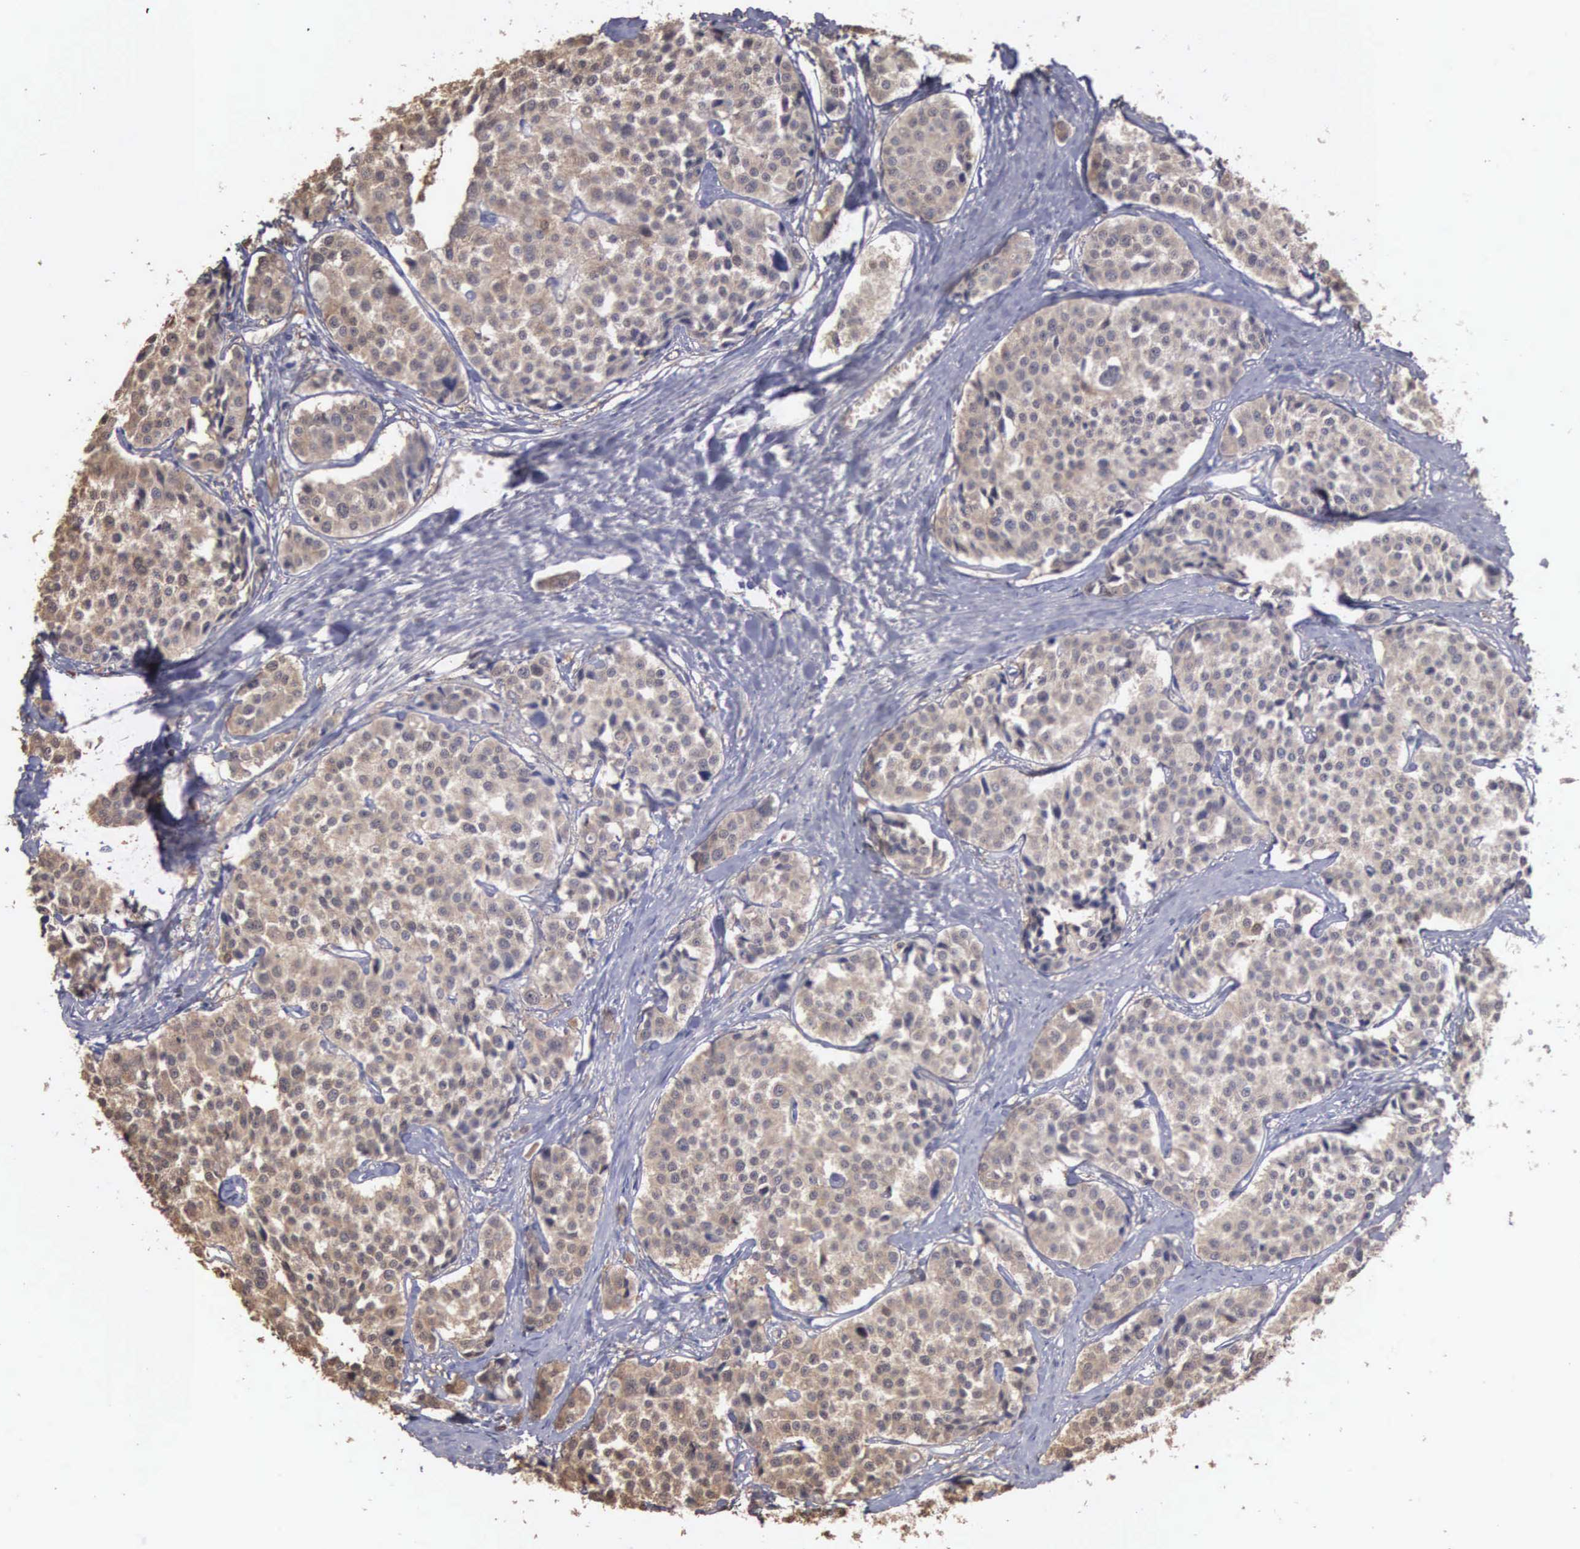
{"staining": {"intensity": "weak", "quantity": ">75%", "location": "cytoplasmic/membranous"}, "tissue": "carcinoid", "cell_type": "Tumor cells", "image_type": "cancer", "snomed": [{"axis": "morphology", "description": "Carcinoid, malignant, NOS"}, {"axis": "topography", "description": "Small intestine"}], "caption": "Human carcinoid stained with a brown dye shows weak cytoplasmic/membranous positive staining in approximately >75% of tumor cells.", "gene": "ENO3", "patient": {"sex": "male", "age": 60}}